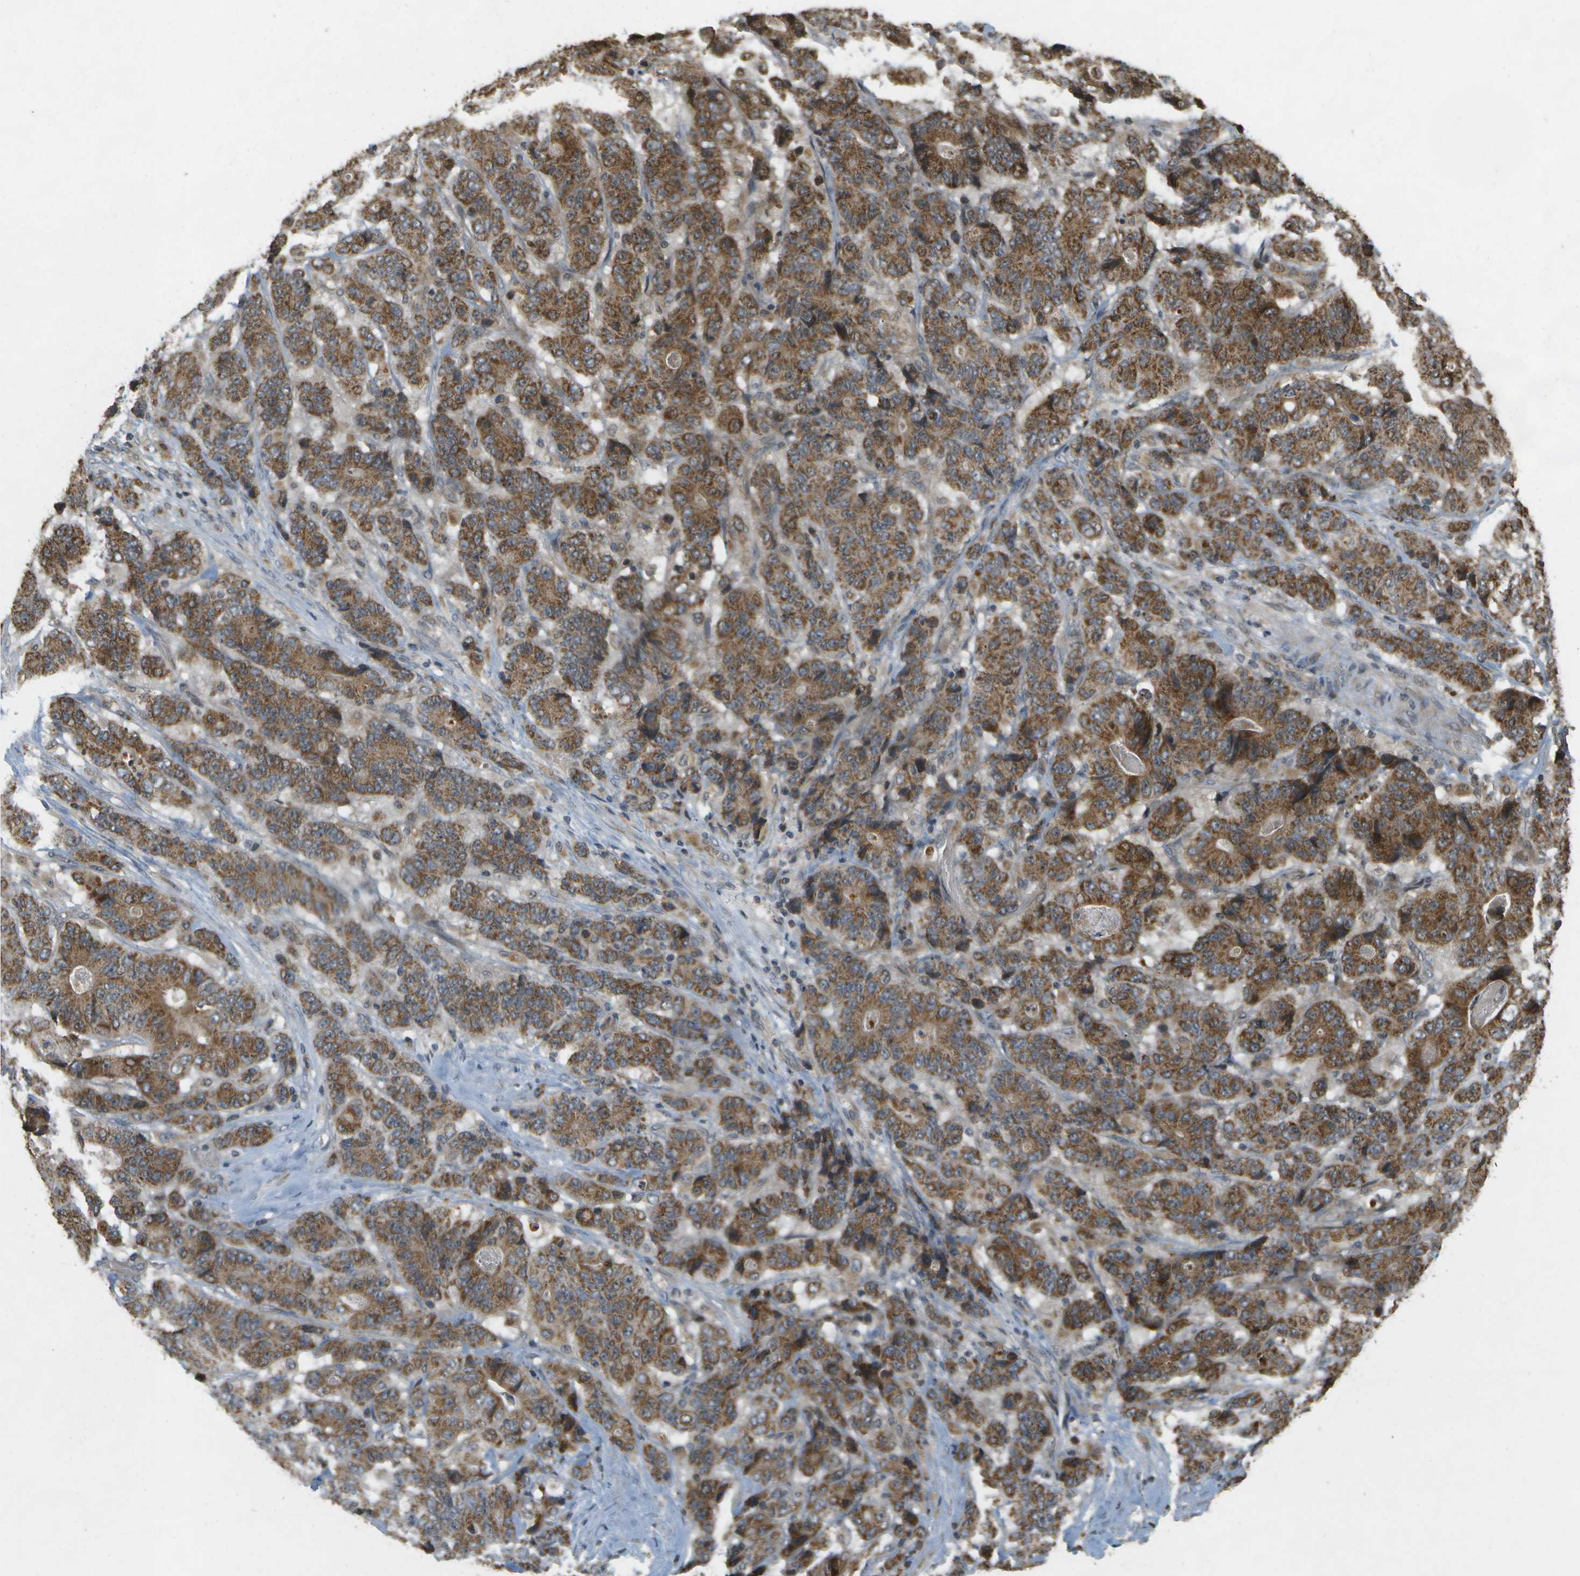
{"staining": {"intensity": "strong", "quantity": ">75%", "location": "cytoplasmic/membranous"}, "tissue": "stomach cancer", "cell_type": "Tumor cells", "image_type": "cancer", "snomed": [{"axis": "morphology", "description": "Adenocarcinoma, NOS"}, {"axis": "topography", "description": "Stomach"}], "caption": "Stomach cancer (adenocarcinoma) stained for a protein (brown) reveals strong cytoplasmic/membranous positive positivity in about >75% of tumor cells.", "gene": "RAB21", "patient": {"sex": "female", "age": 73}}